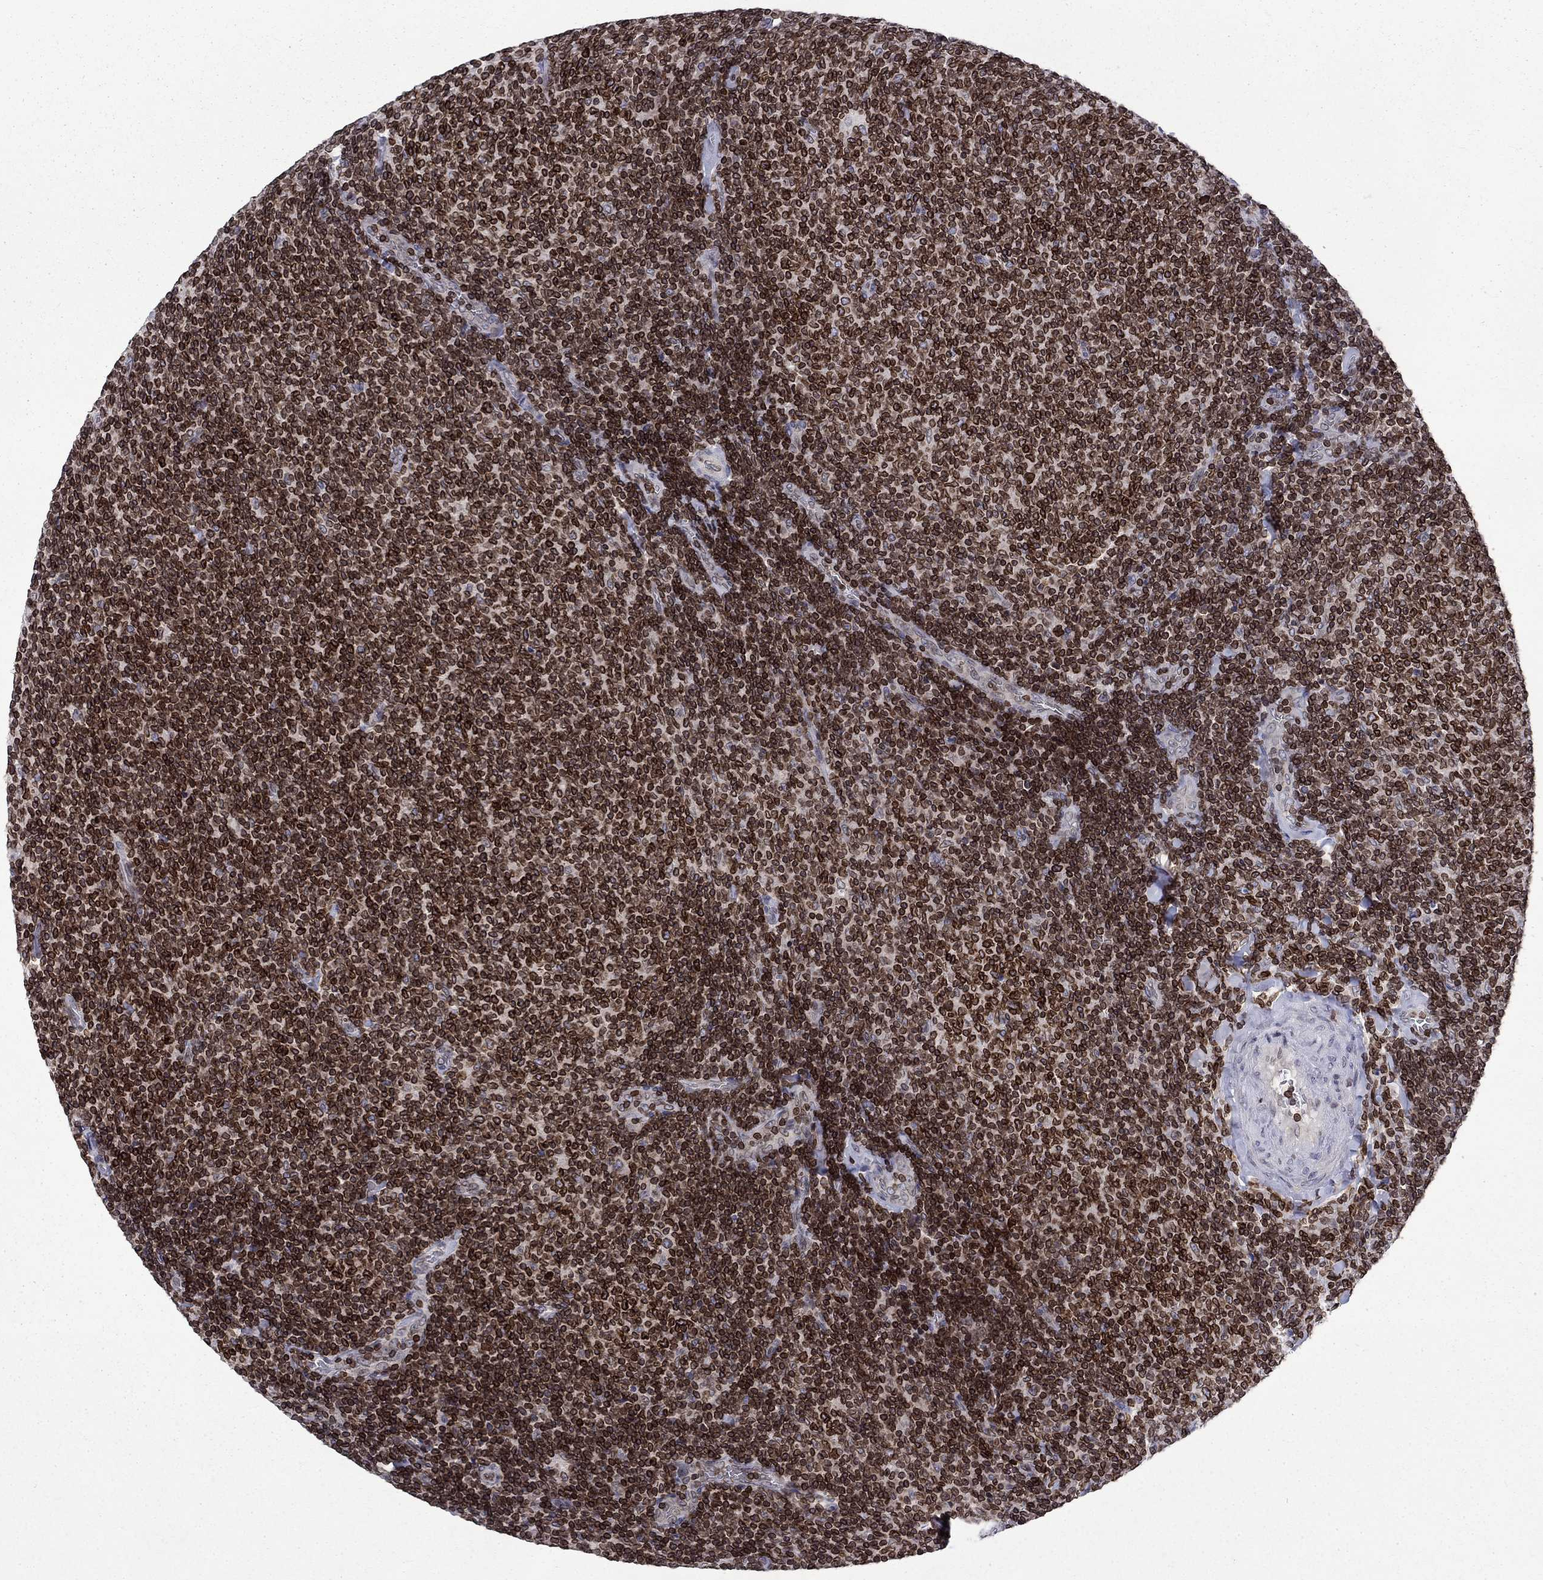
{"staining": {"intensity": "strong", "quantity": ">75%", "location": "cytoplasmic/membranous,nuclear"}, "tissue": "lymphoma", "cell_type": "Tumor cells", "image_type": "cancer", "snomed": [{"axis": "morphology", "description": "Malignant lymphoma, non-Hodgkin's type, Low grade"}, {"axis": "topography", "description": "Lymph node"}], "caption": "This photomicrograph demonstrates malignant lymphoma, non-Hodgkin's type (low-grade) stained with IHC to label a protein in brown. The cytoplasmic/membranous and nuclear of tumor cells show strong positivity for the protein. Nuclei are counter-stained blue.", "gene": "SLA", "patient": {"sex": "male", "age": 52}}